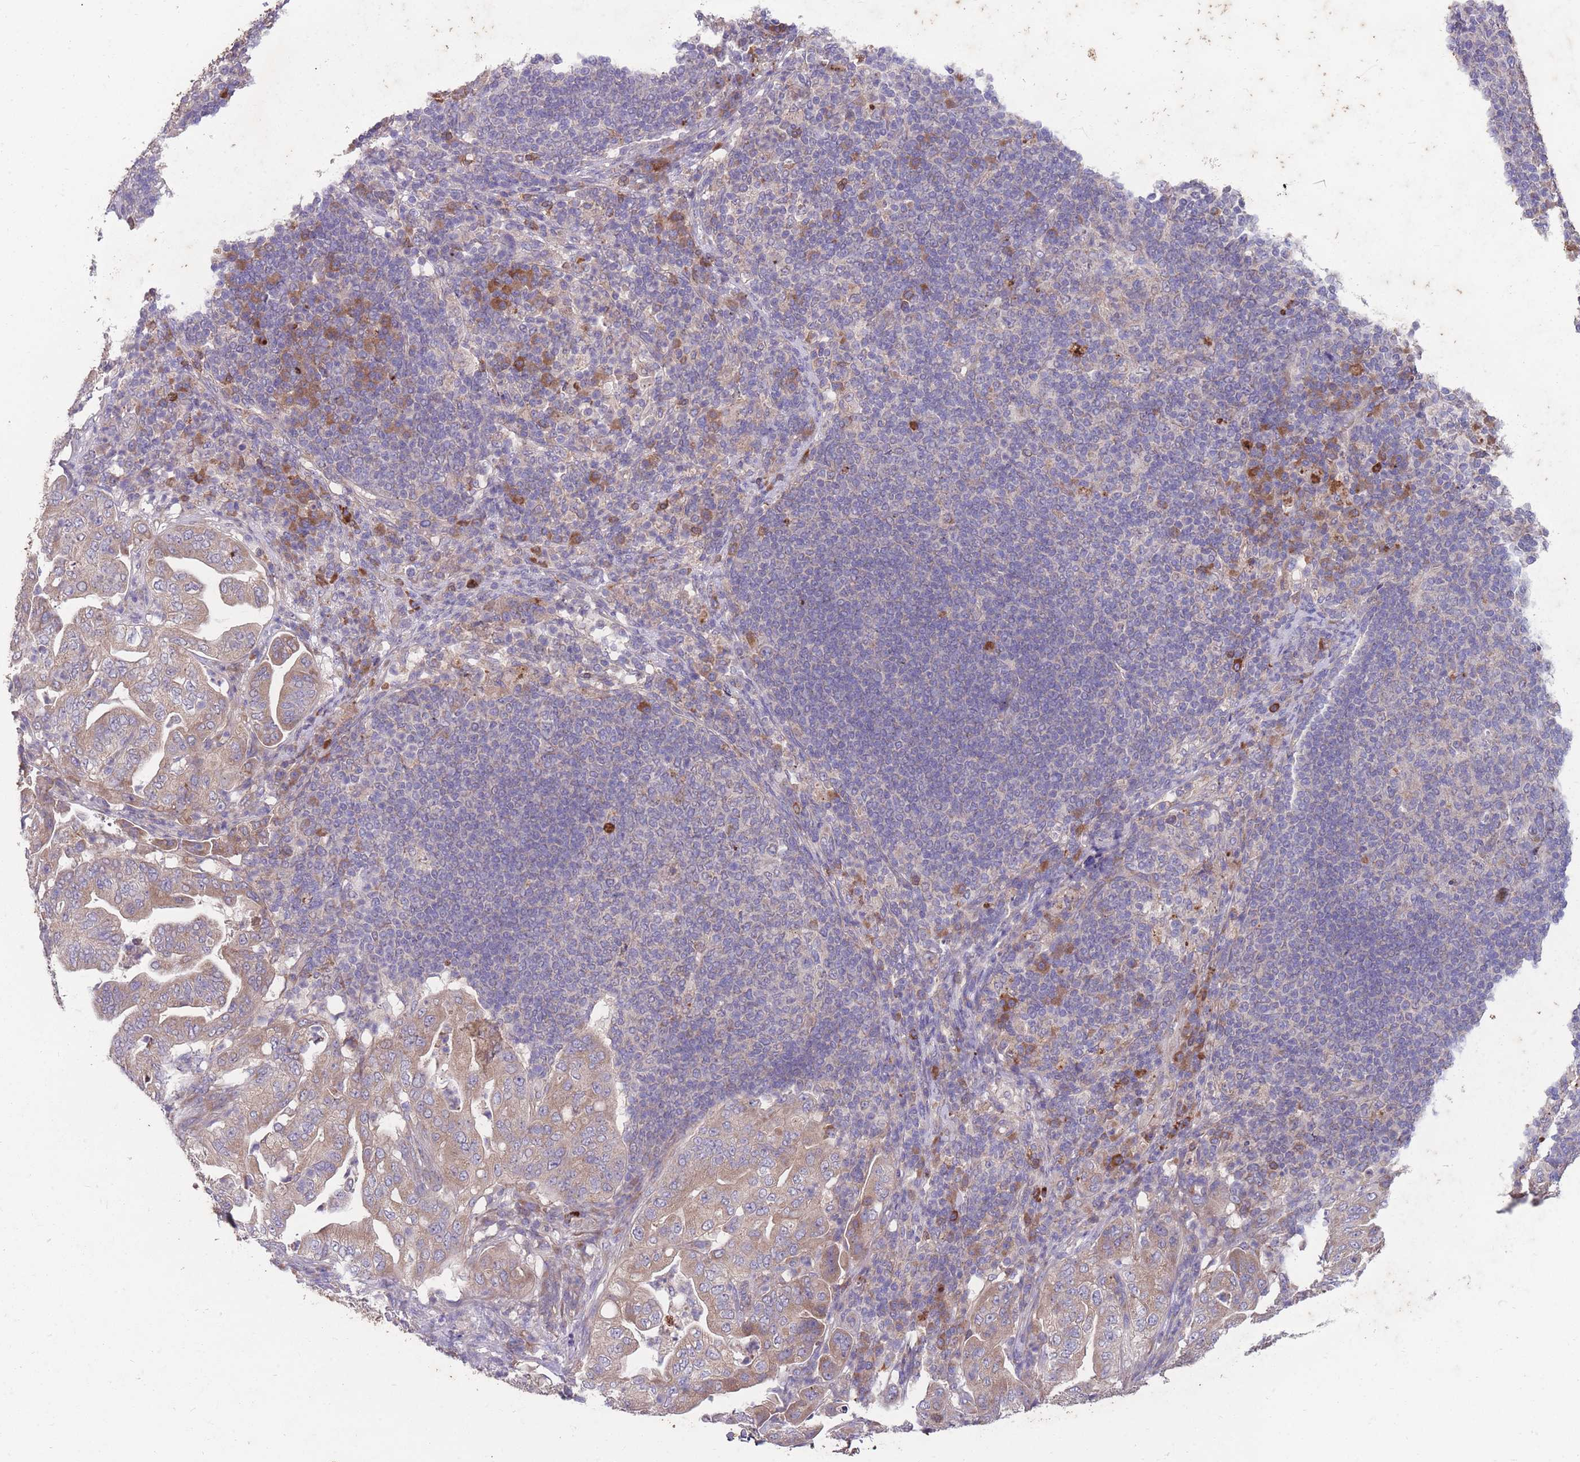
{"staining": {"intensity": "moderate", "quantity": ">75%", "location": "cytoplasmic/membranous"}, "tissue": "pancreatic cancer", "cell_type": "Tumor cells", "image_type": "cancer", "snomed": [{"axis": "morphology", "description": "Normal tissue, NOS"}, {"axis": "morphology", "description": "Adenocarcinoma, NOS"}, {"axis": "topography", "description": "Lymph node"}, {"axis": "topography", "description": "Pancreas"}], "caption": "Approximately >75% of tumor cells in human pancreatic cancer (adenocarcinoma) demonstrate moderate cytoplasmic/membranous protein expression as visualized by brown immunohistochemical staining.", "gene": "STIM2", "patient": {"sex": "female", "age": 67}}